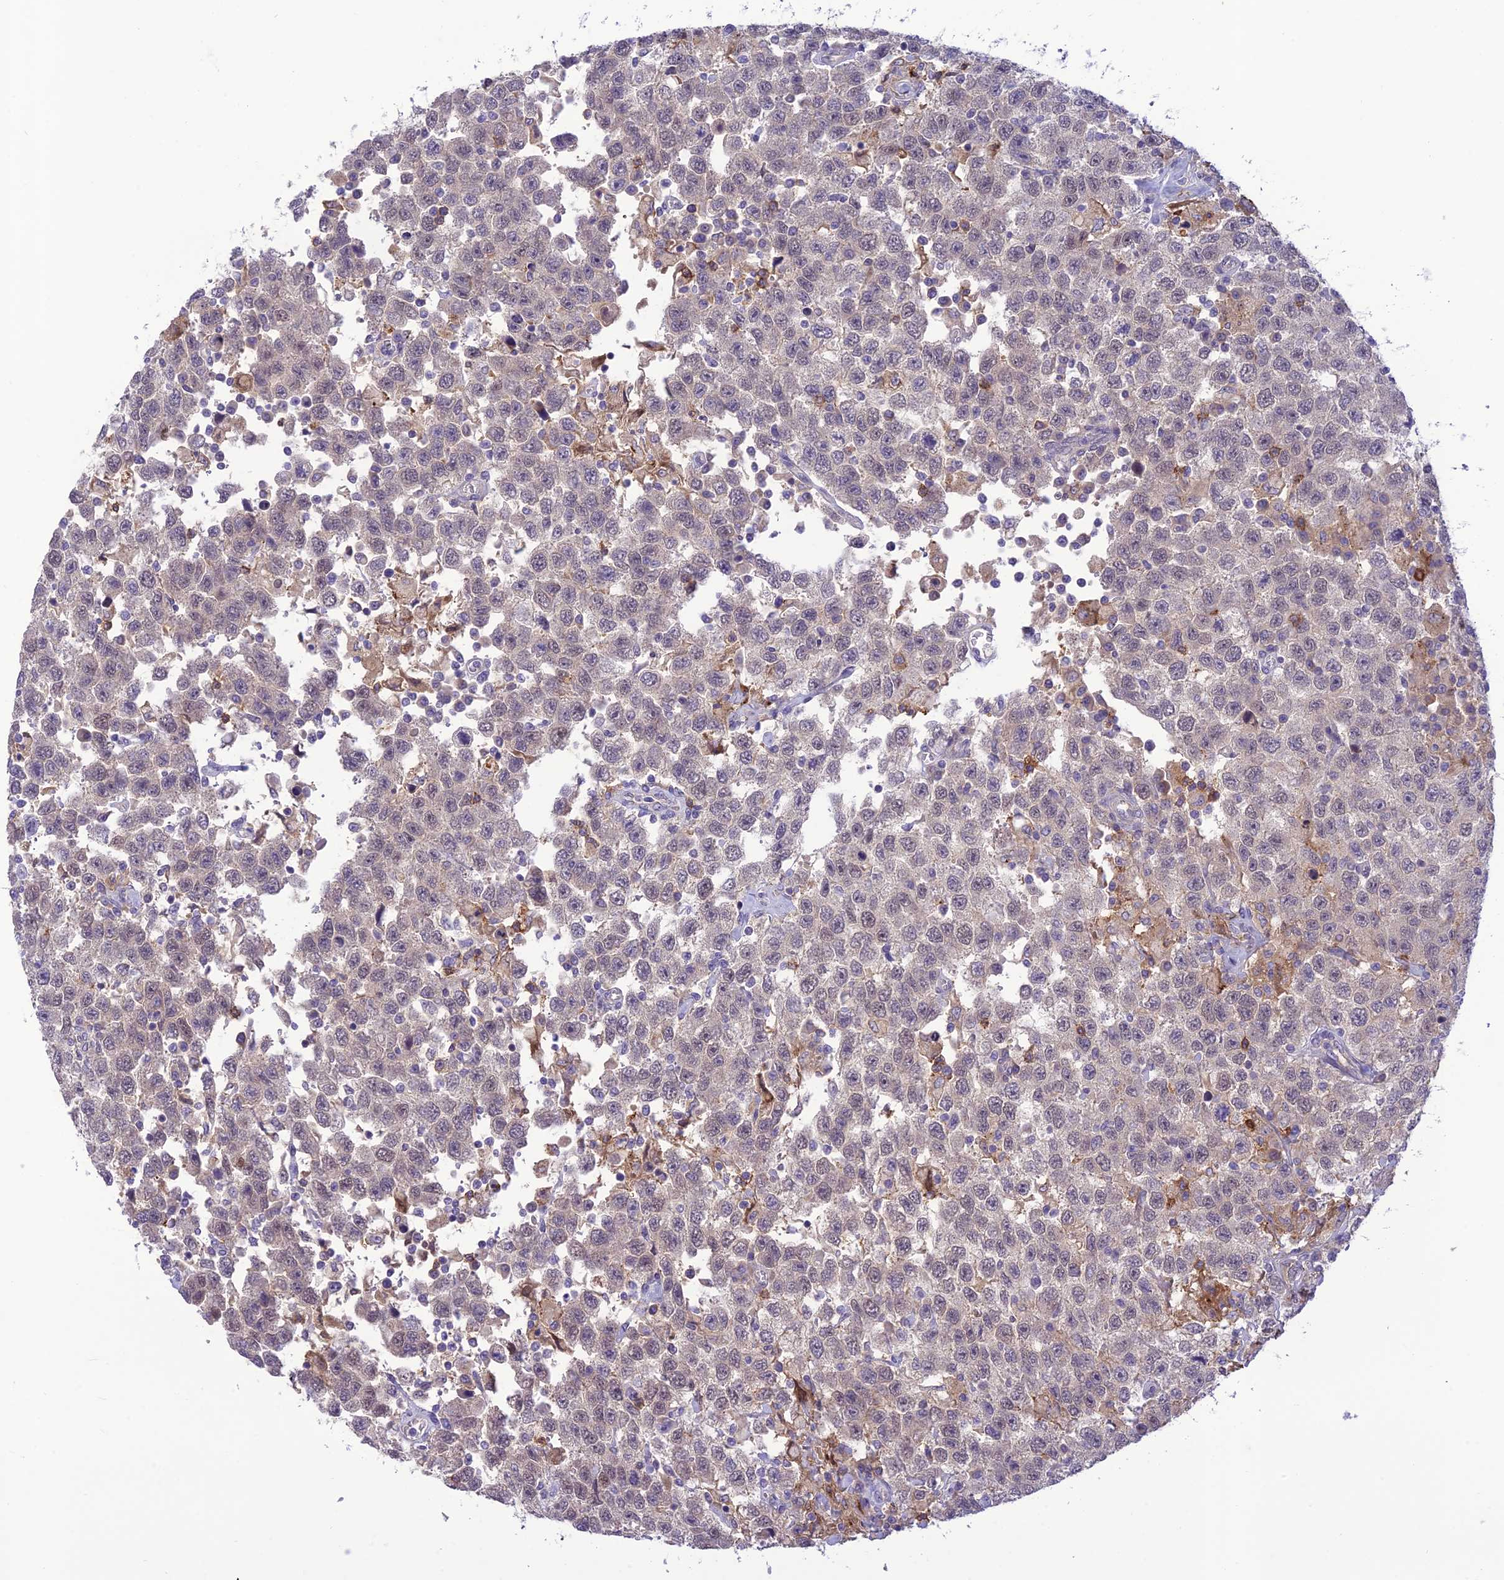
{"staining": {"intensity": "negative", "quantity": "none", "location": "none"}, "tissue": "testis cancer", "cell_type": "Tumor cells", "image_type": "cancer", "snomed": [{"axis": "morphology", "description": "Seminoma, NOS"}, {"axis": "topography", "description": "Testis"}], "caption": "This is a photomicrograph of immunohistochemistry staining of testis cancer, which shows no staining in tumor cells.", "gene": "ITGAE", "patient": {"sex": "male", "age": 41}}